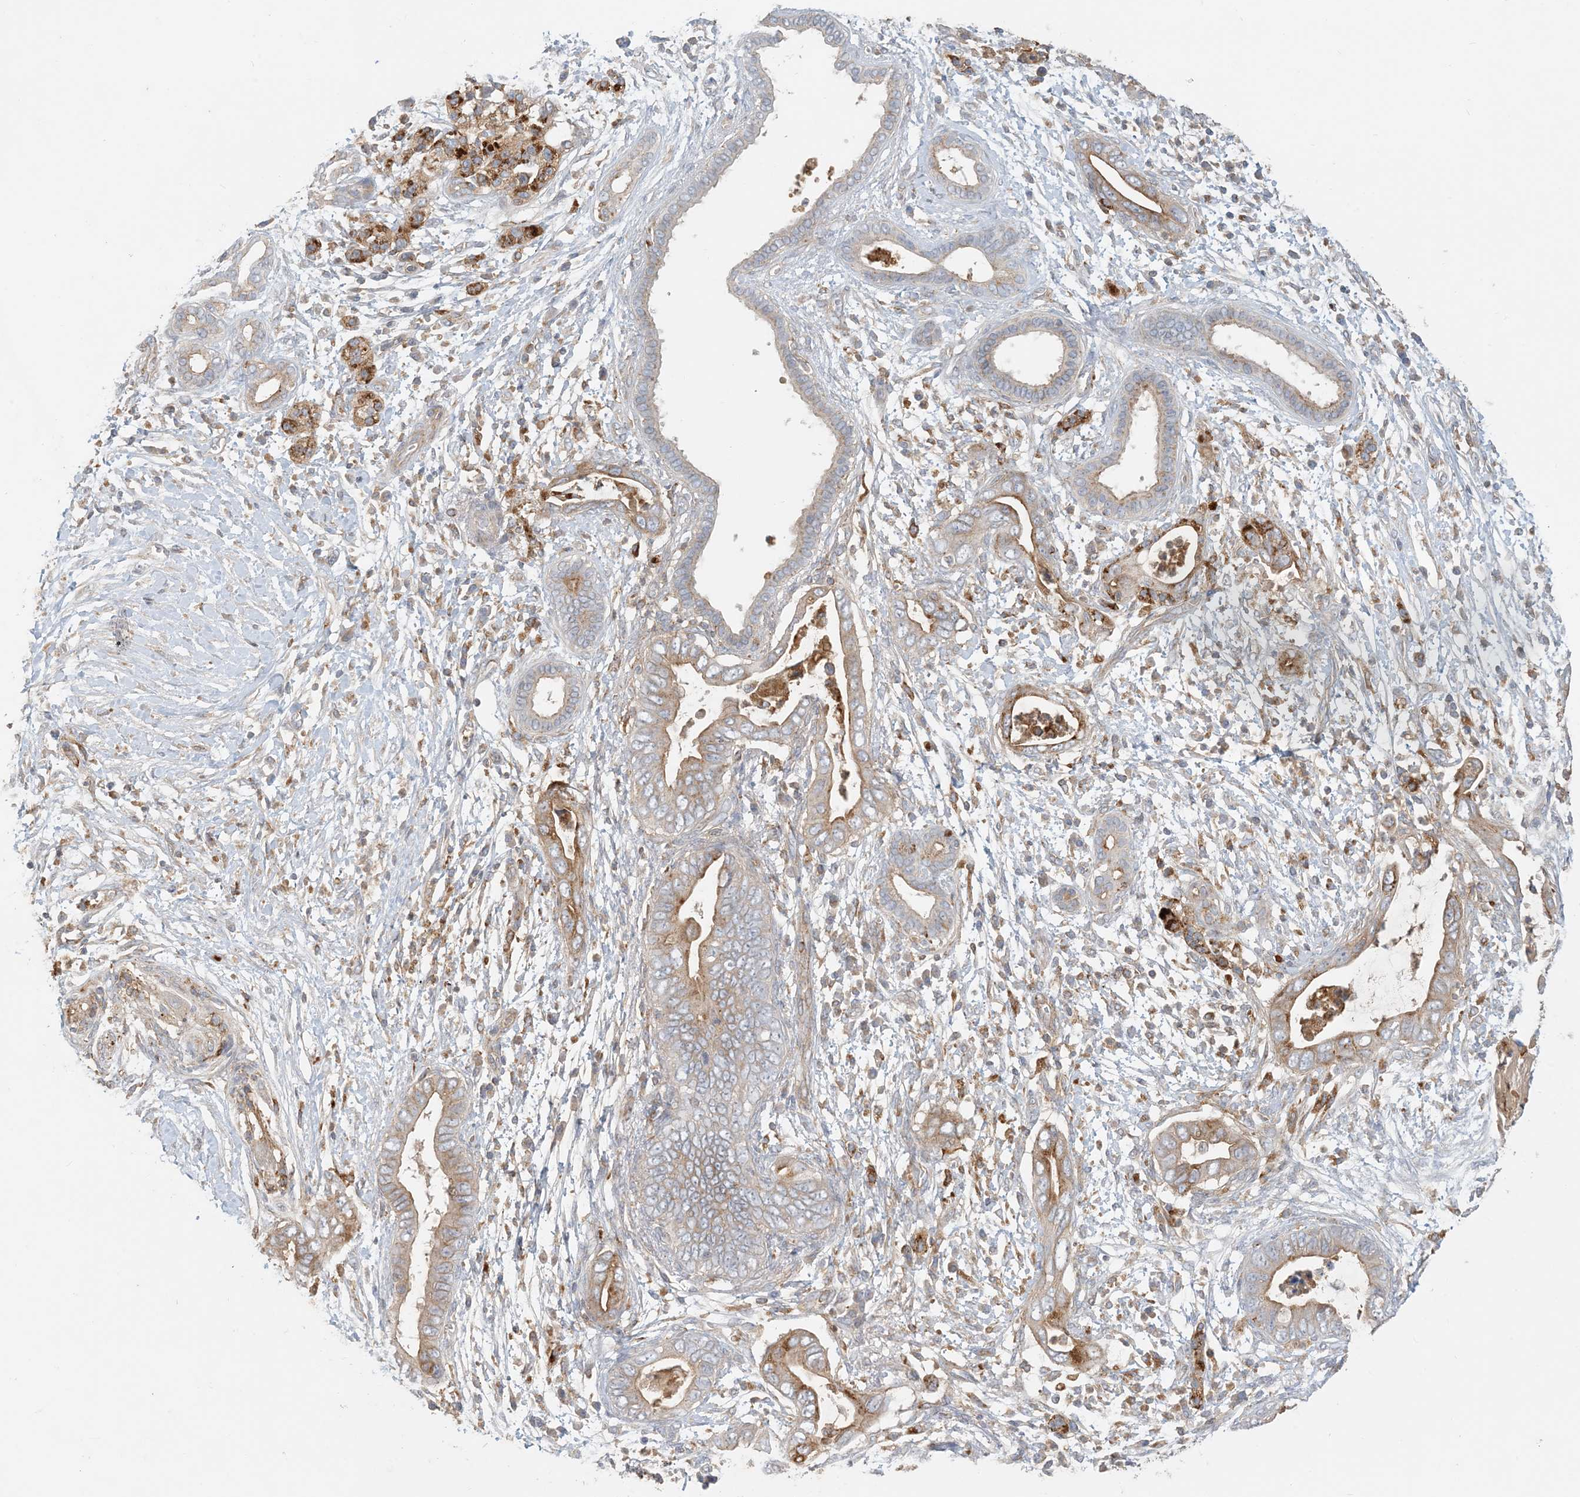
{"staining": {"intensity": "moderate", "quantity": "25%-75%", "location": "cytoplasmic/membranous"}, "tissue": "pancreatic cancer", "cell_type": "Tumor cells", "image_type": "cancer", "snomed": [{"axis": "morphology", "description": "Adenocarcinoma, NOS"}, {"axis": "topography", "description": "Pancreas"}], "caption": "A micrograph showing moderate cytoplasmic/membranous expression in about 25%-75% of tumor cells in pancreatic cancer, as visualized by brown immunohistochemical staining.", "gene": "SPPL2A", "patient": {"sex": "male", "age": 75}}